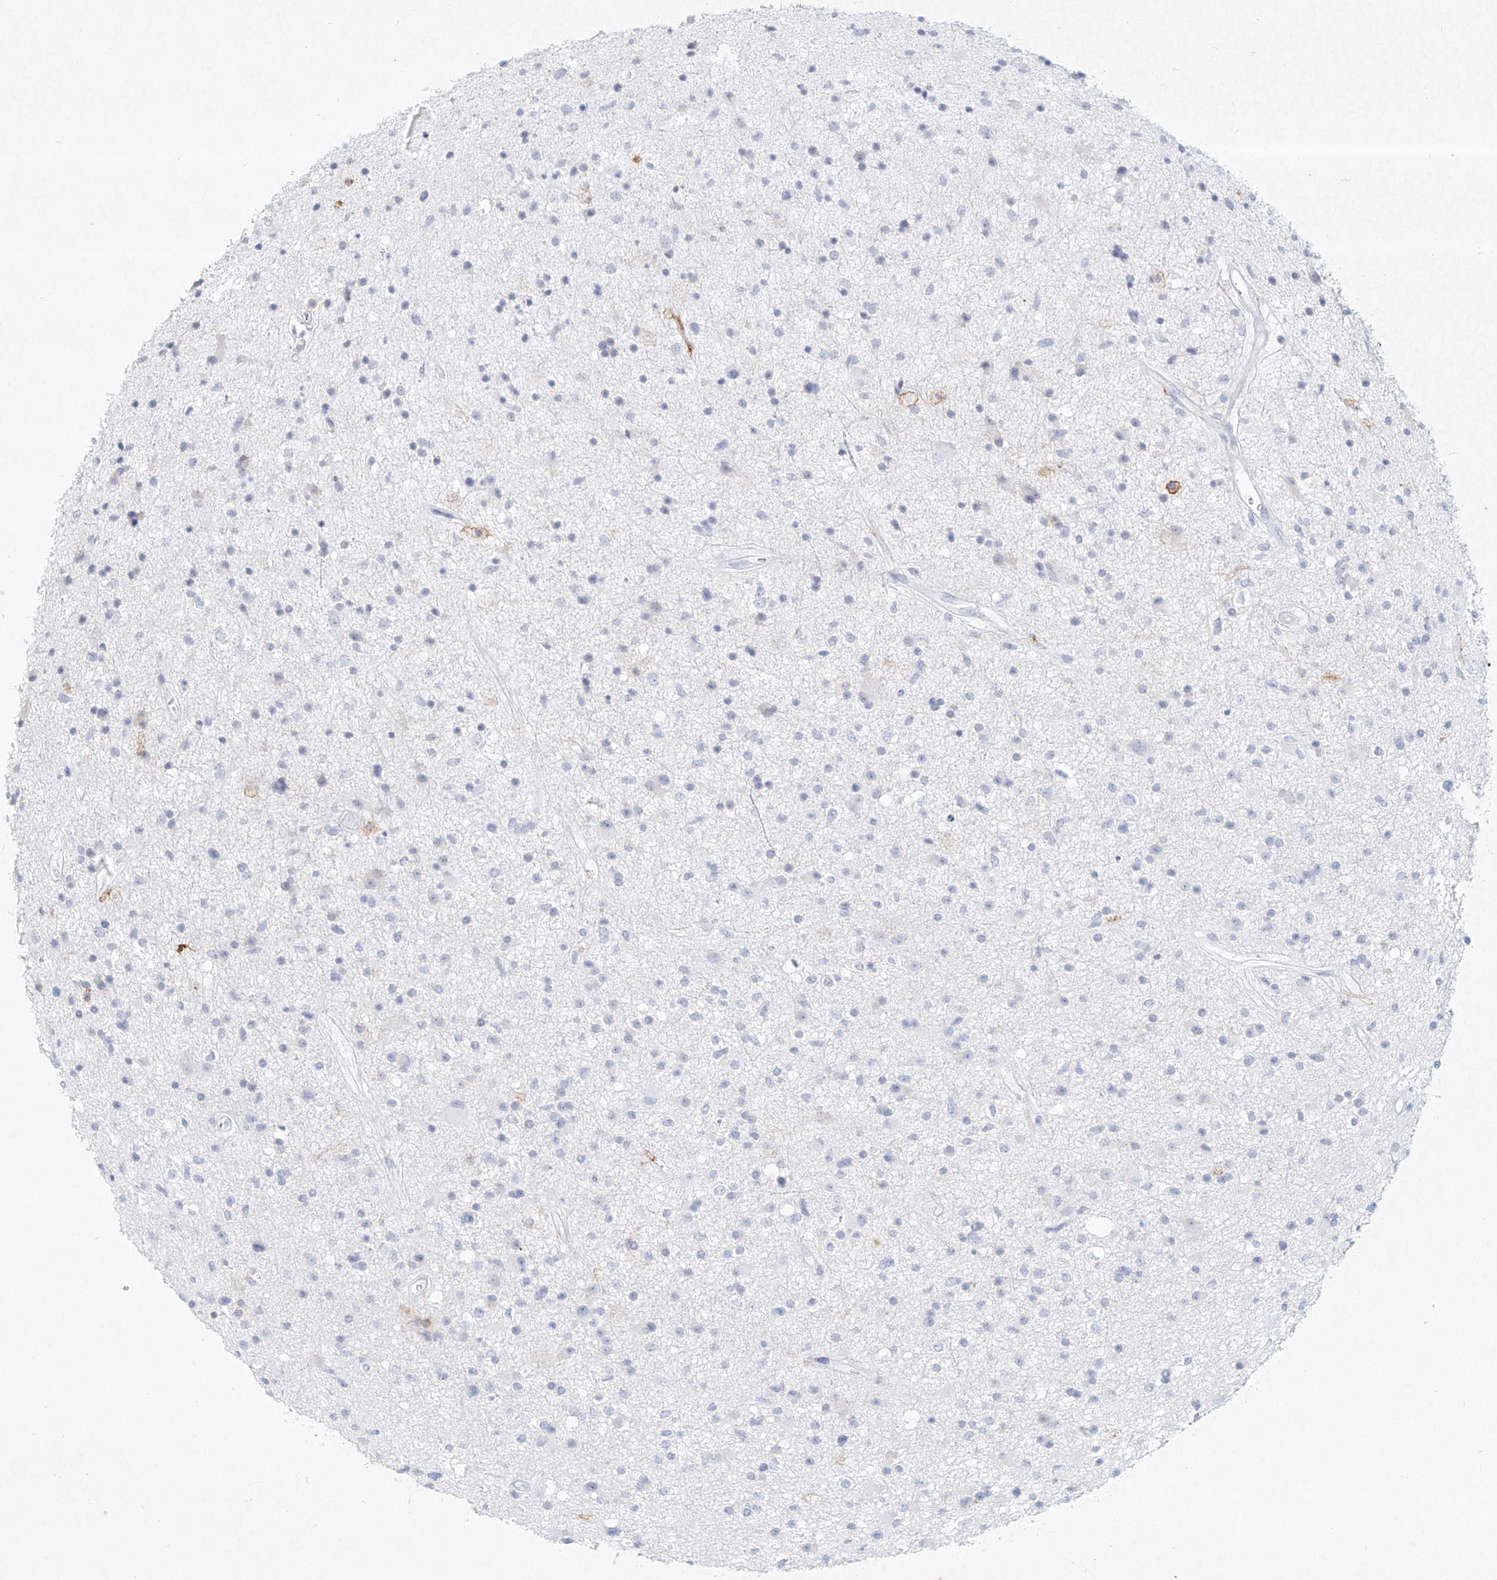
{"staining": {"intensity": "negative", "quantity": "none", "location": "none"}, "tissue": "glioma", "cell_type": "Tumor cells", "image_type": "cancer", "snomed": [{"axis": "morphology", "description": "Glioma, malignant, High grade"}, {"axis": "topography", "description": "Brain"}], "caption": "Tumor cells are negative for protein expression in human malignant glioma (high-grade).", "gene": "CD209", "patient": {"sex": "male", "age": 33}}